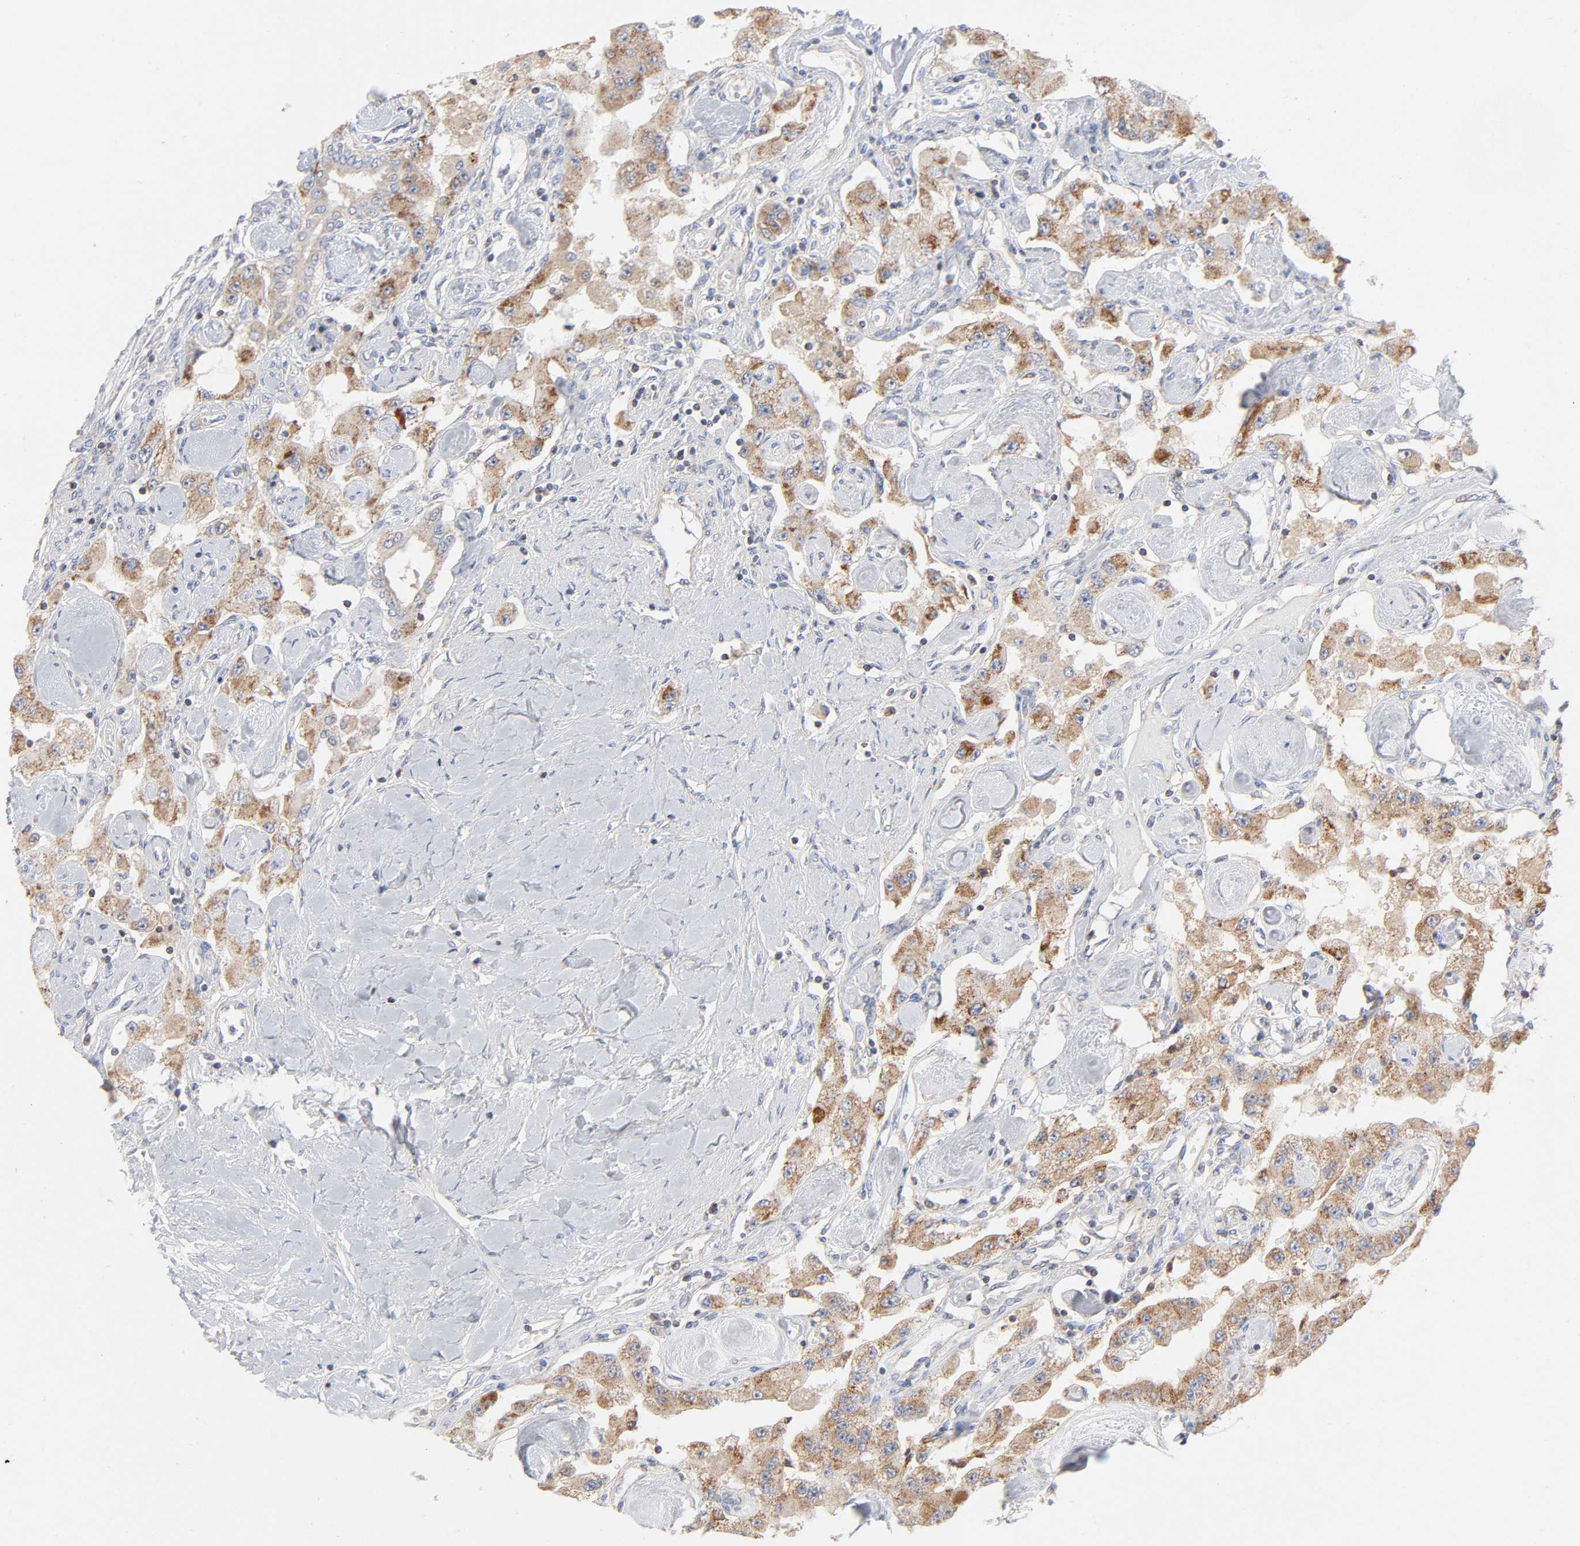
{"staining": {"intensity": "moderate", "quantity": ">75%", "location": "cytoplasmic/membranous"}, "tissue": "carcinoid", "cell_type": "Tumor cells", "image_type": "cancer", "snomed": [{"axis": "morphology", "description": "Carcinoid, malignant, NOS"}, {"axis": "topography", "description": "Pancreas"}], "caption": "DAB (3,3'-diaminobenzidine) immunohistochemical staining of human carcinoid reveals moderate cytoplasmic/membranous protein positivity in approximately >75% of tumor cells.", "gene": "SYT16", "patient": {"sex": "male", "age": 41}}